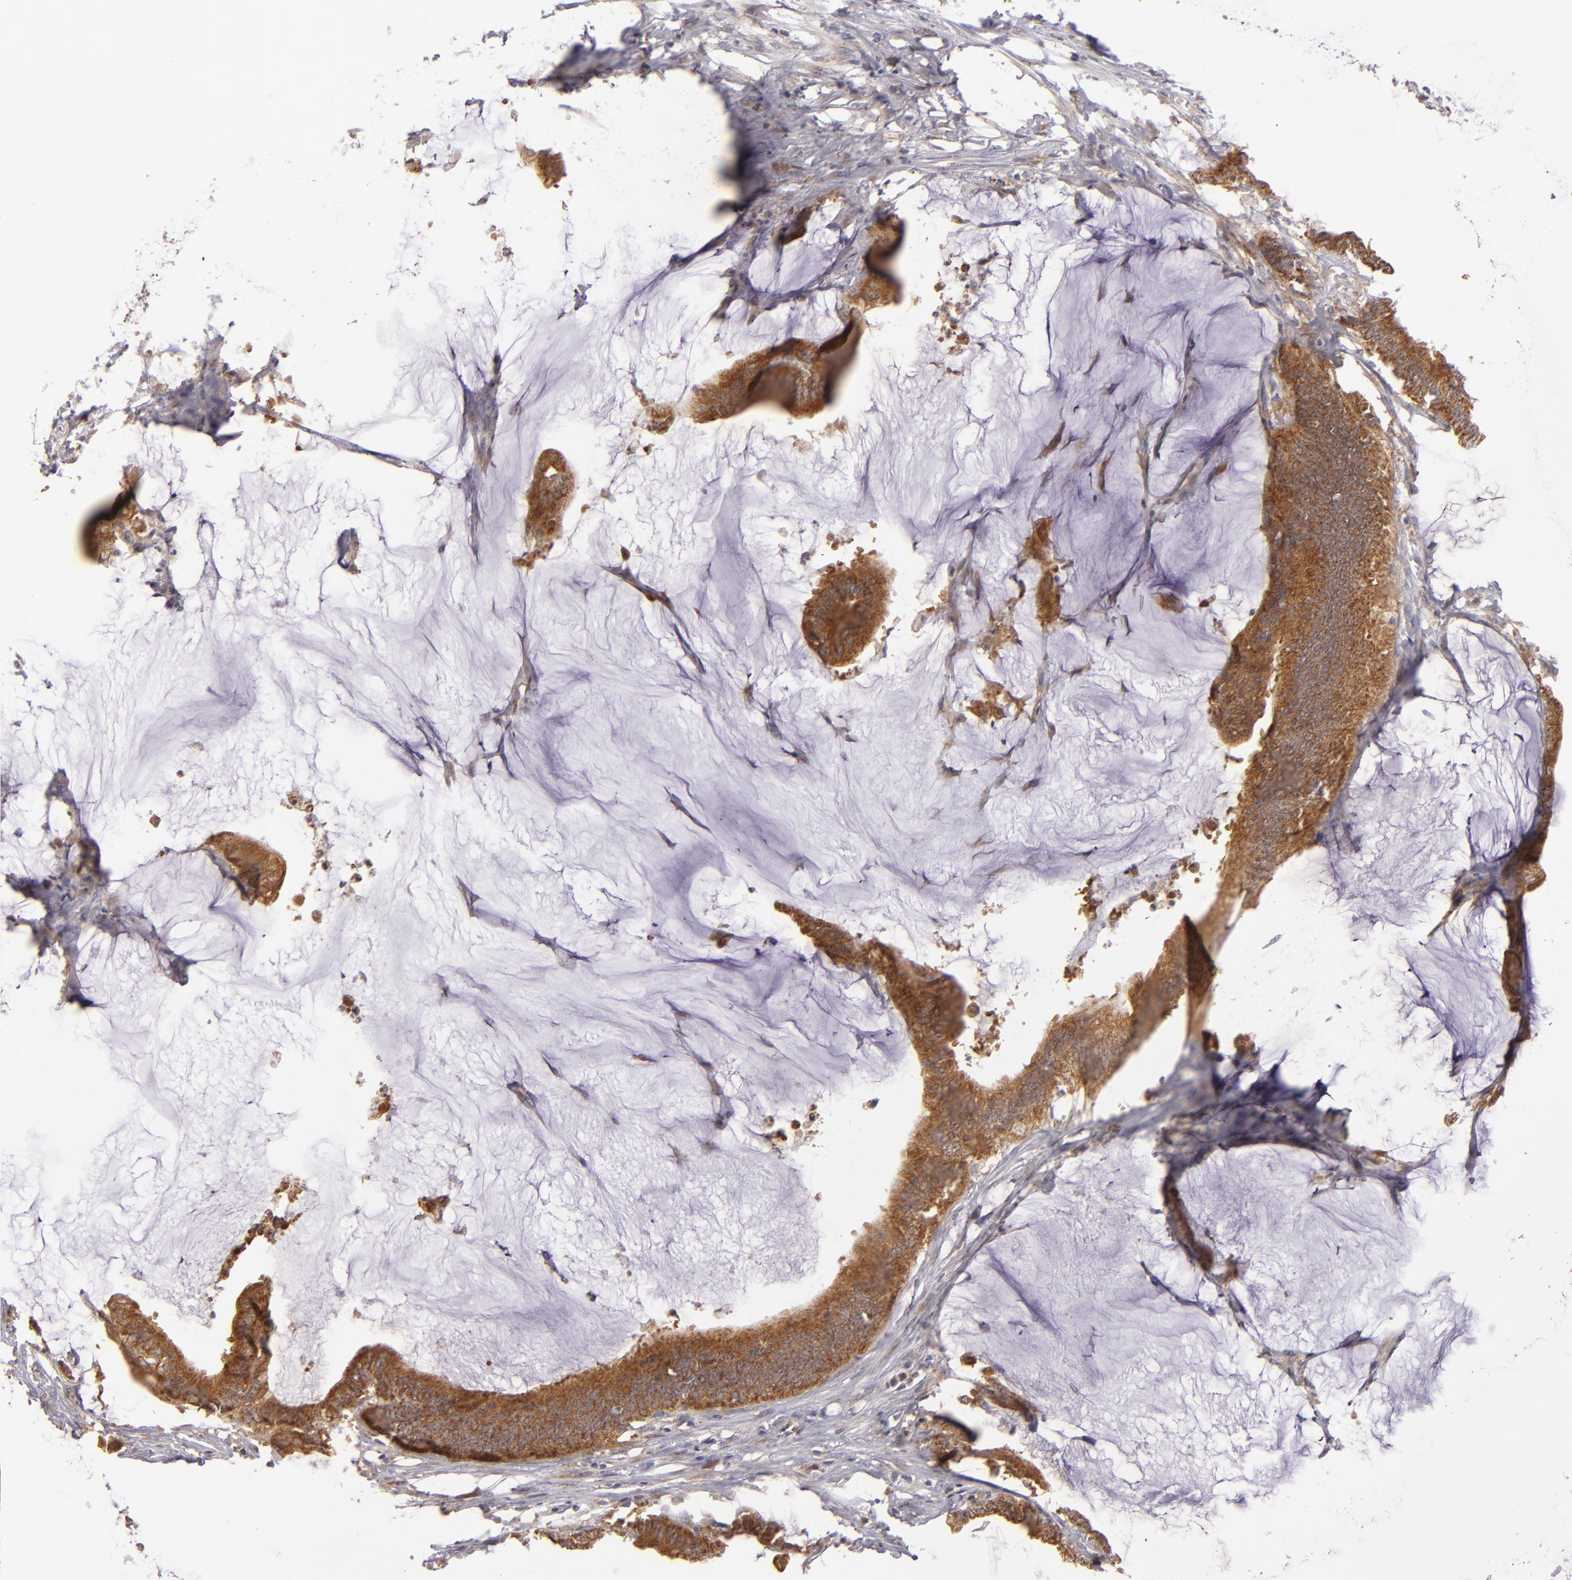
{"staining": {"intensity": "strong", "quantity": ">75%", "location": "cytoplasmic/membranous"}, "tissue": "colorectal cancer", "cell_type": "Tumor cells", "image_type": "cancer", "snomed": [{"axis": "morphology", "description": "Adenocarcinoma, NOS"}, {"axis": "topography", "description": "Rectum"}], "caption": "Immunohistochemistry (IHC) of human adenocarcinoma (colorectal) reveals high levels of strong cytoplasmic/membranous expression in about >75% of tumor cells. Immunohistochemistry stains the protein in brown and the nuclei are stained blue.", "gene": "SH2D4A", "patient": {"sex": "female", "age": 66}}